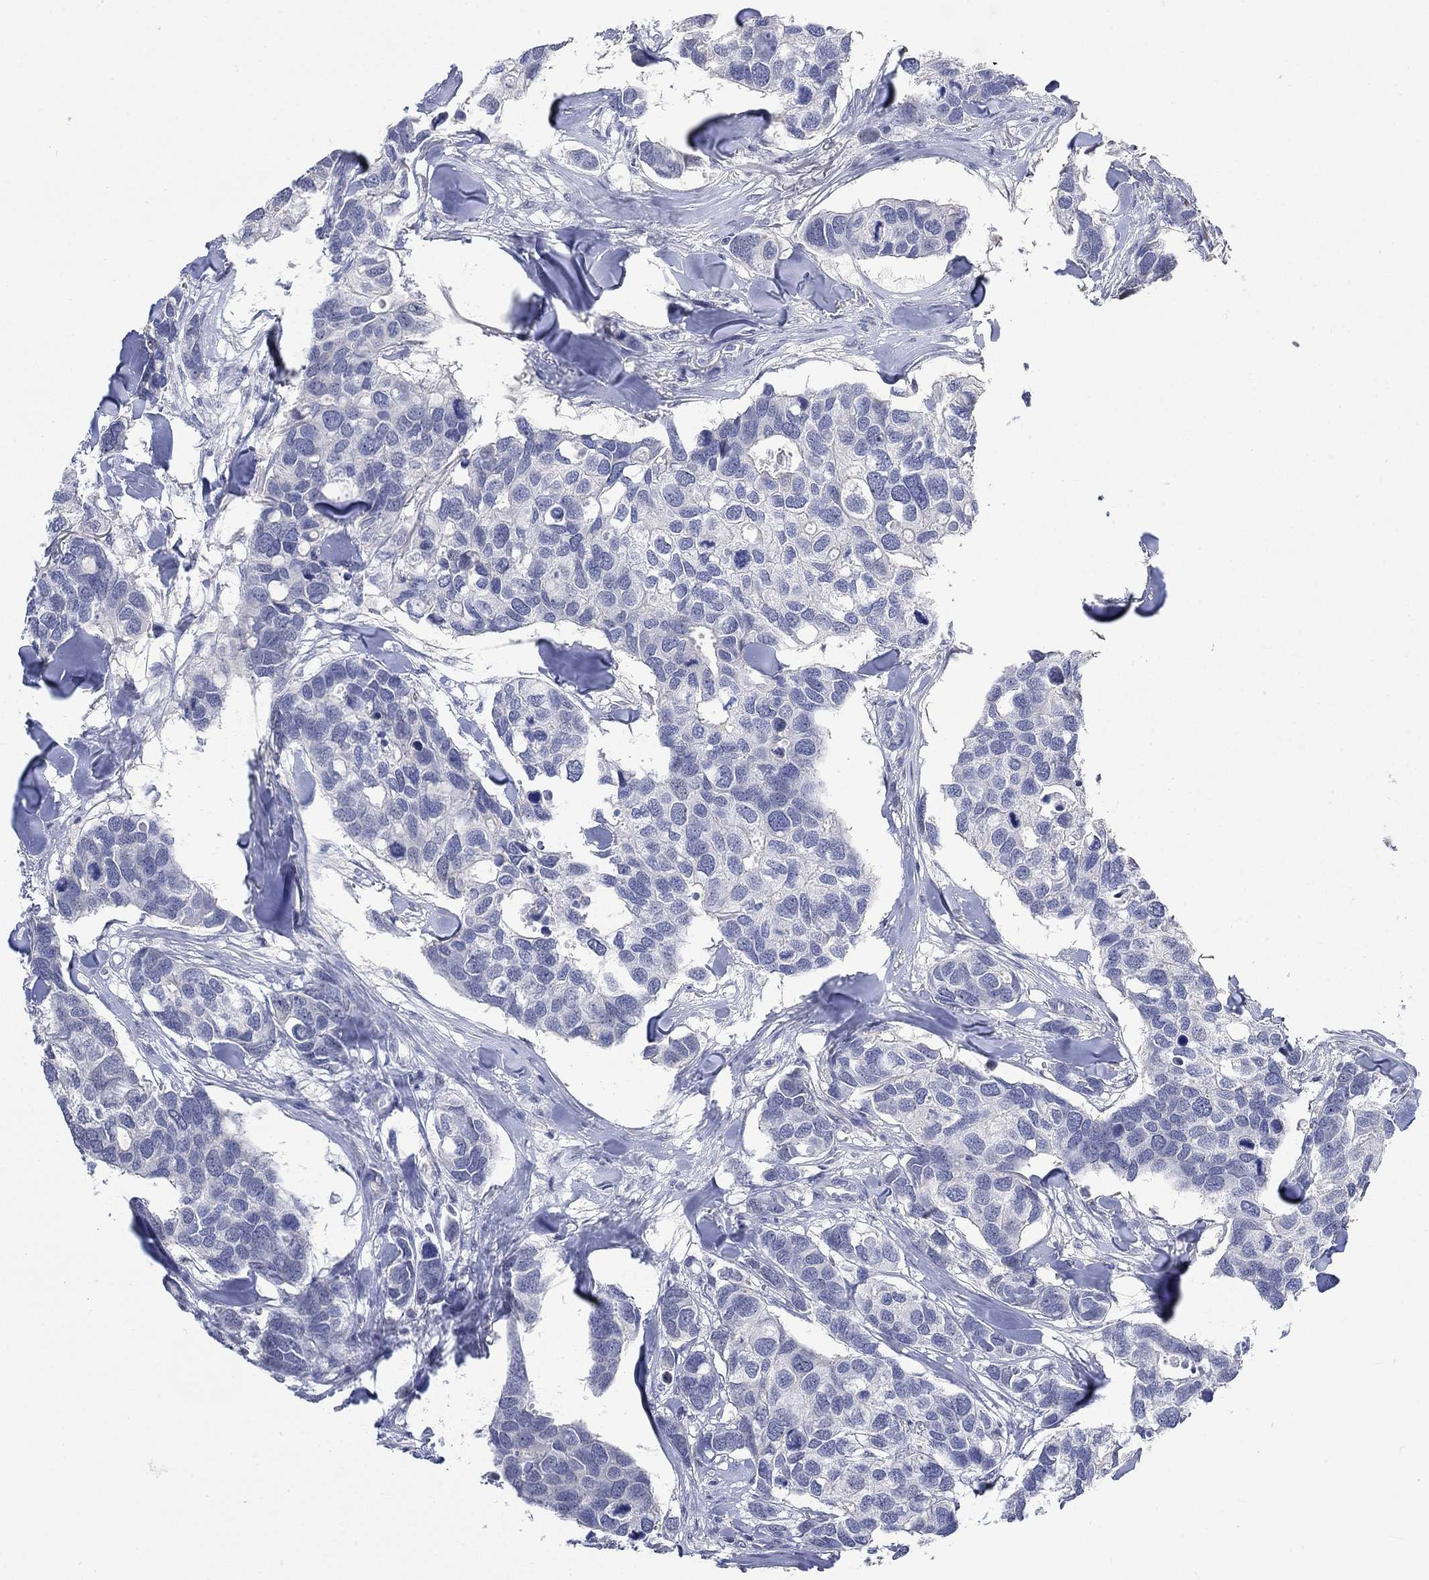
{"staining": {"intensity": "negative", "quantity": "none", "location": "none"}, "tissue": "breast cancer", "cell_type": "Tumor cells", "image_type": "cancer", "snomed": [{"axis": "morphology", "description": "Duct carcinoma"}, {"axis": "topography", "description": "Breast"}], "caption": "This is a image of IHC staining of infiltrating ductal carcinoma (breast), which shows no expression in tumor cells.", "gene": "PNMA5", "patient": {"sex": "female", "age": 83}}